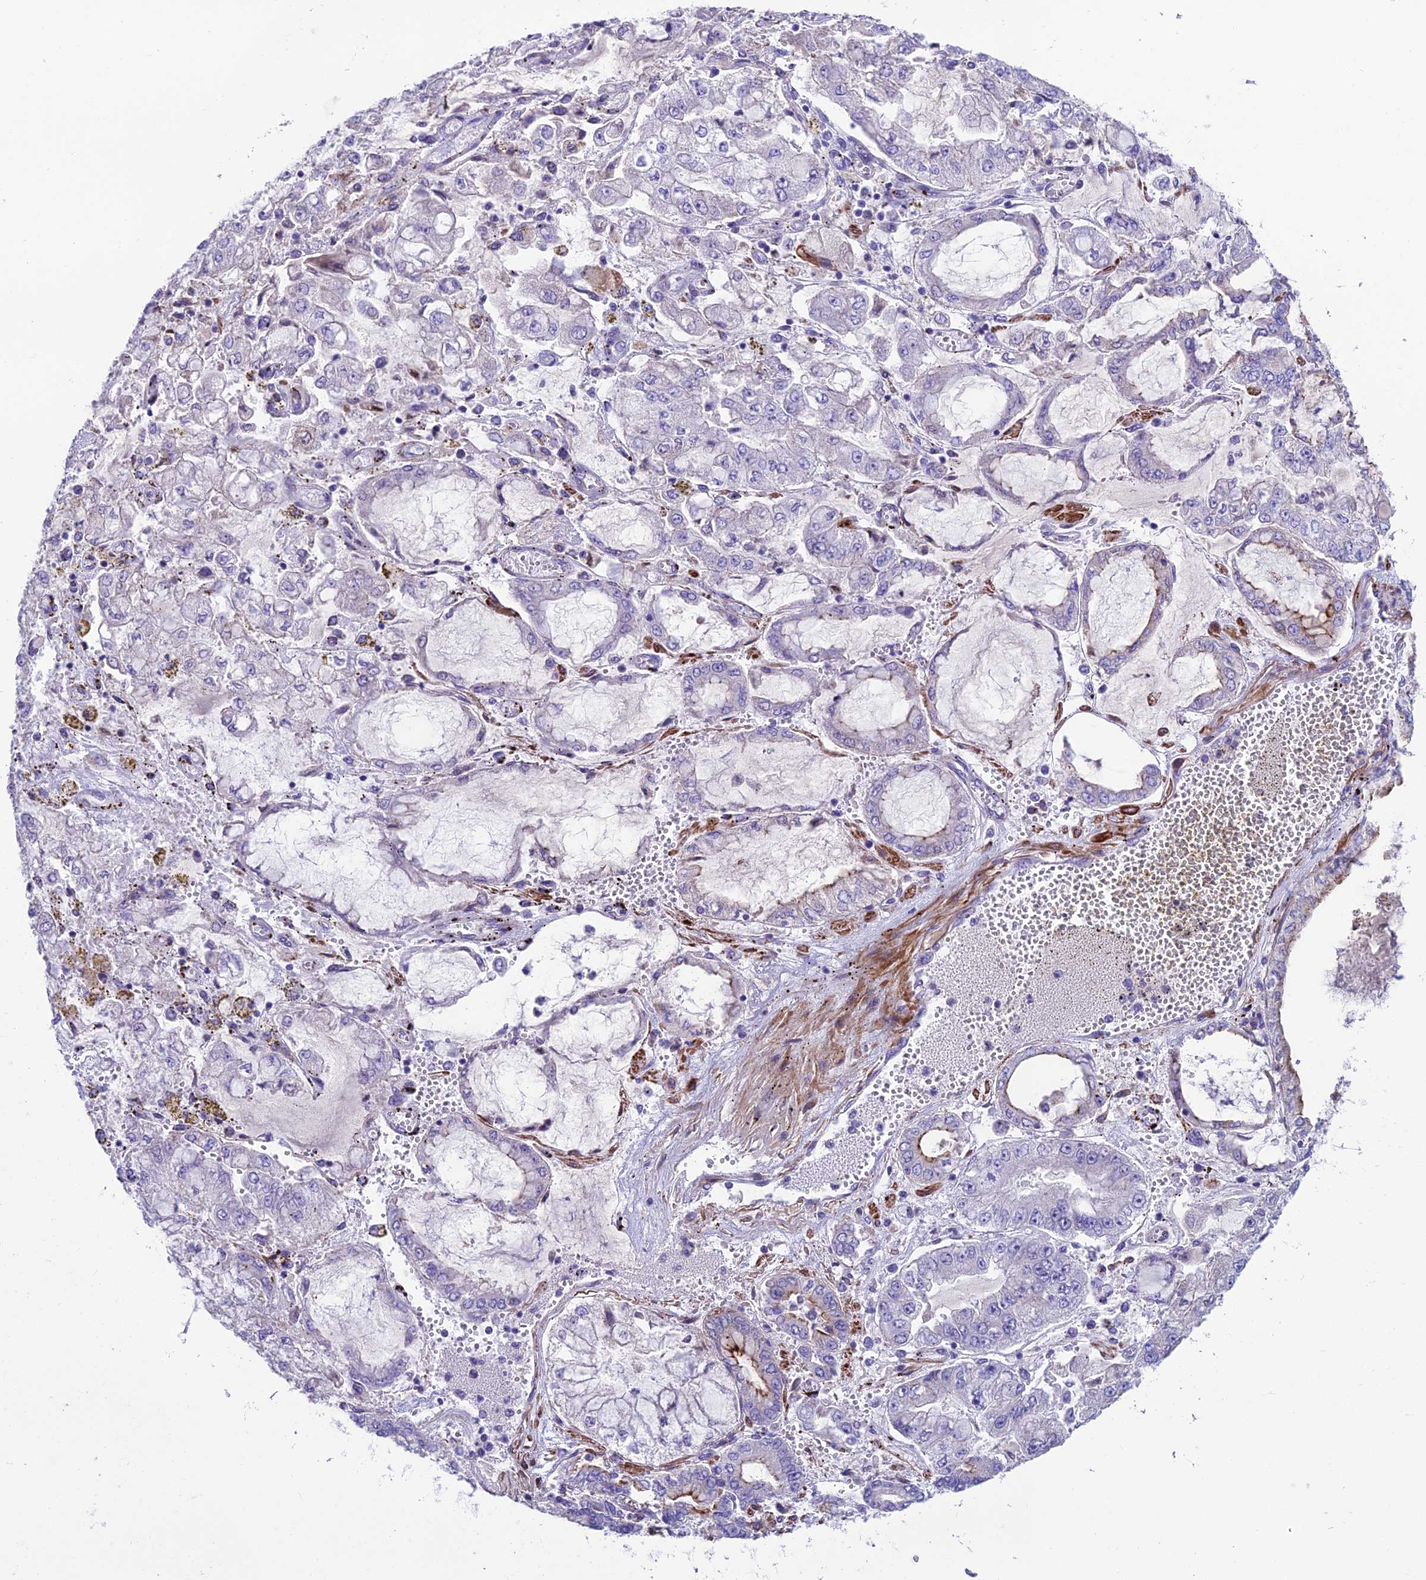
{"staining": {"intensity": "negative", "quantity": "none", "location": "none"}, "tissue": "stomach cancer", "cell_type": "Tumor cells", "image_type": "cancer", "snomed": [{"axis": "morphology", "description": "Adenocarcinoma, NOS"}, {"axis": "topography", "description": "Stomach"}], "caption": "A high-resolution histopathology image shows immunohistochemistry staining of stomach cancer (adenocarcinoma), which exhibits no significant positivity in tumor cells. (Immunohistochemistry (ihc), brightfield microscopy, high magnification).", "gene": "GNG11", "patient": {"sex": "male", "age": 76}}